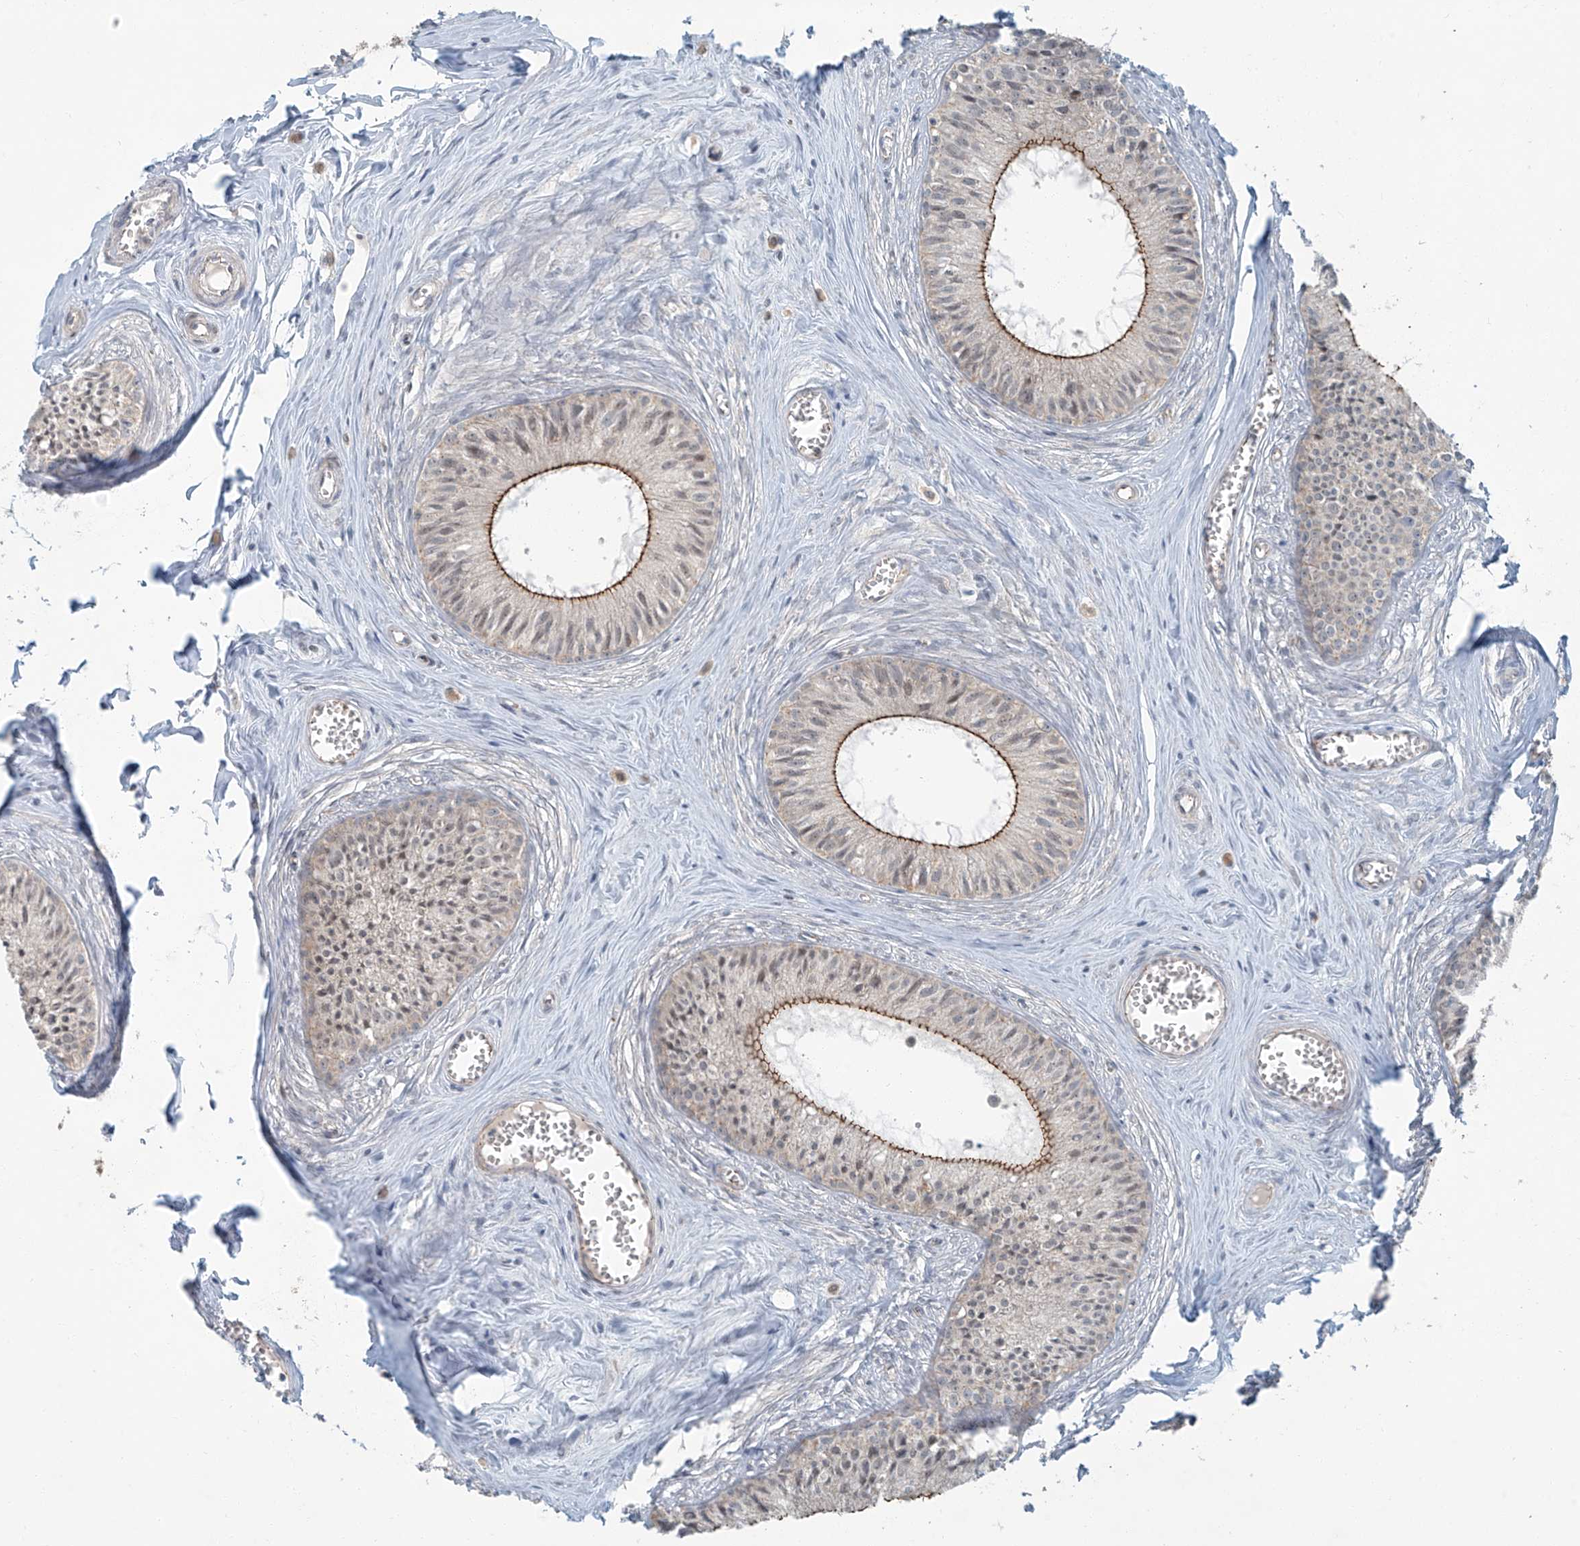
{"staining": {"intensity": "moderate", "quantity": ">75%", "location": "cytoplasmic/membranous,nuclear"}, "tissue": "epididymis", "cell_type": "Glandular cells", "image_type": "normal", "snomed": [{"axis": "morphology", "description": "Normal tissue, NOS"}, {"axis": "topography", "description": "Epididymis"}], "caption": "An image of human epididymis stained for a protein reveals moderate cytoplasmic/membranous,nuclear brown staining in glandular cells. (Stains: DAB (3,3'-diaminobenzidine) in brown, nuclei in blue, Microscopy: brightfield microscopy at high magnification).", "gene": "ZNF16", "patient": {"sex": "male", "age": 36}}